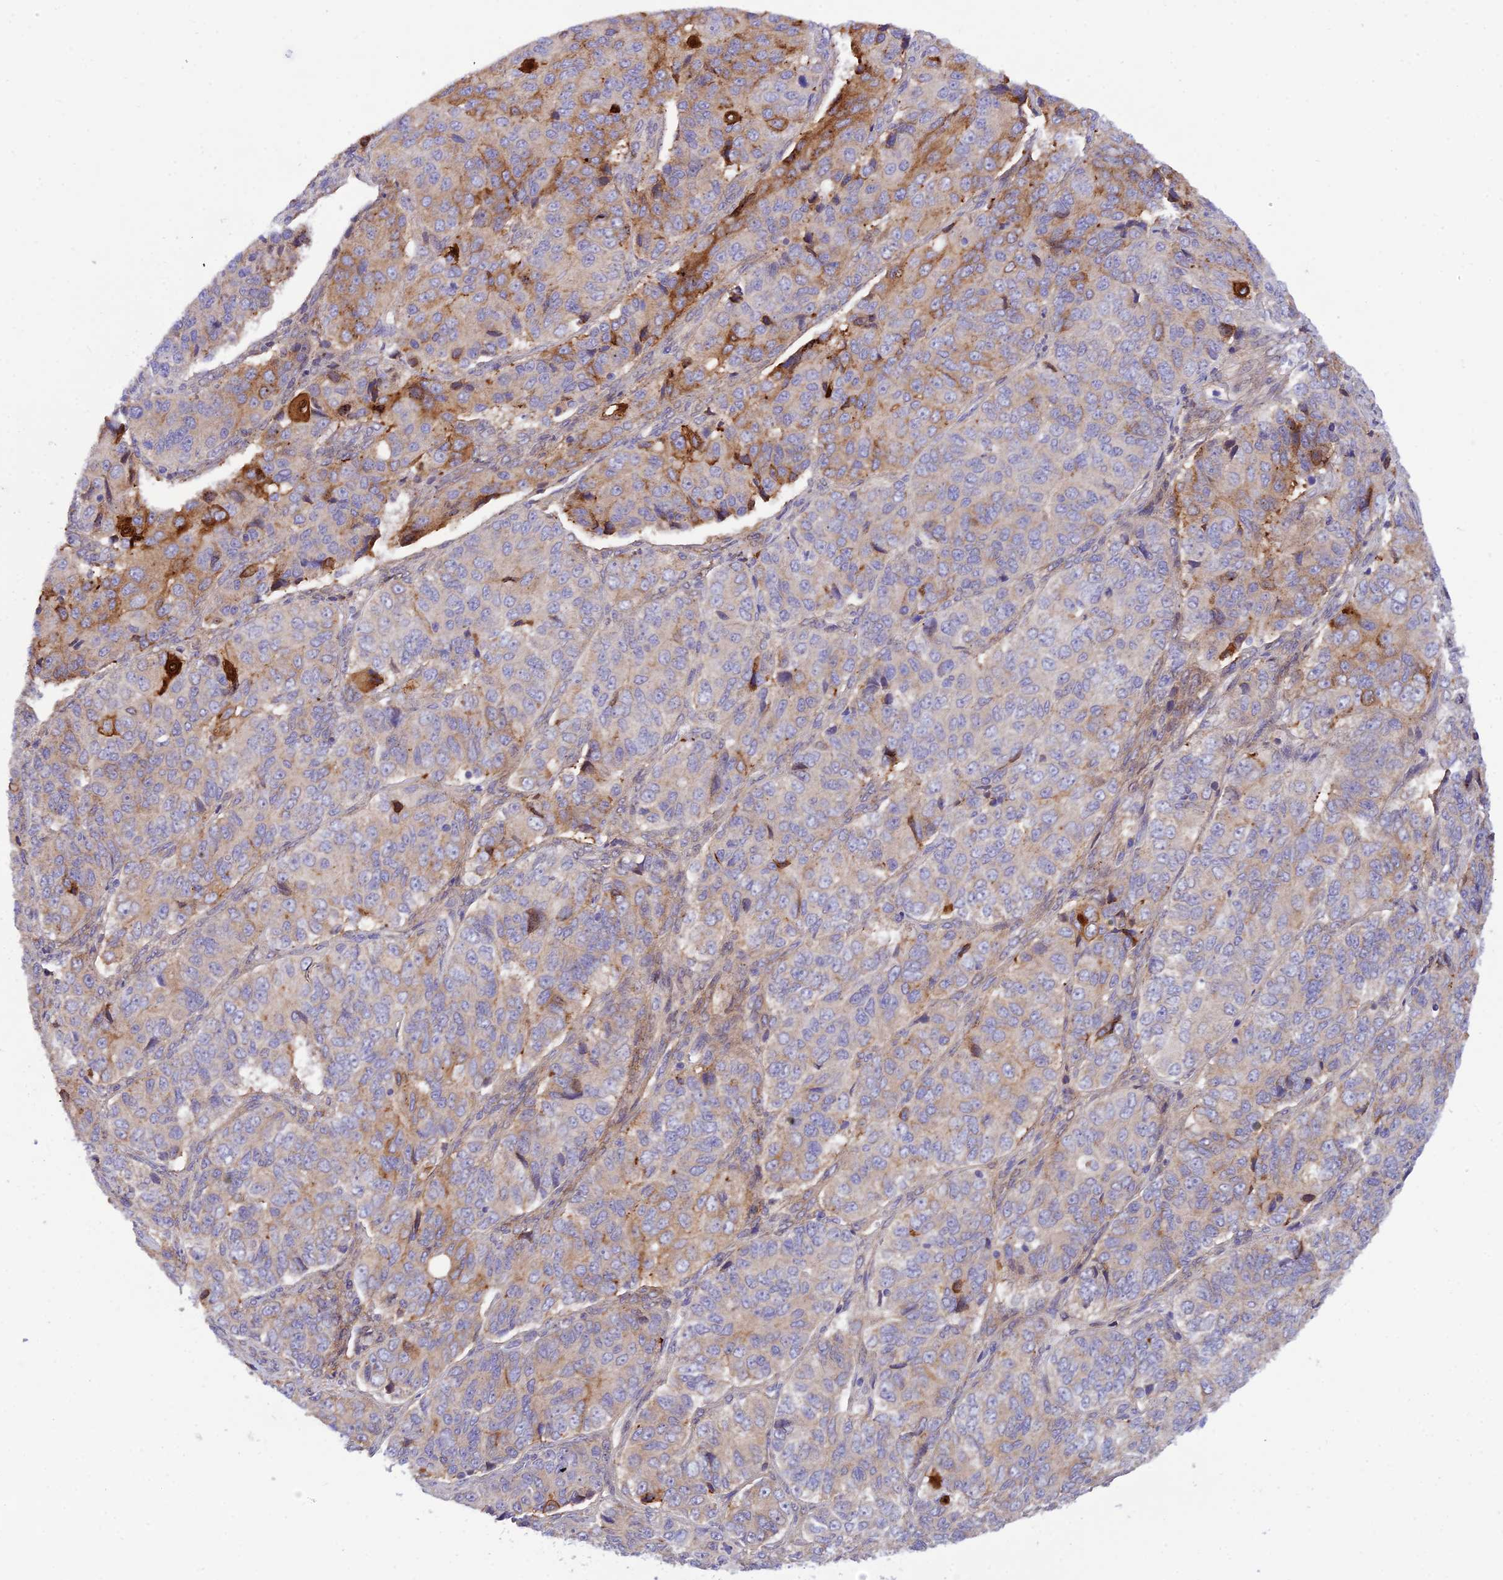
{"staining": {"intensity": "moderate", "quantity": "<25%", "location": "cytoplasmic/membranous"}, "tissue": "ovarian cancer", "cell_type": "Tumor cells", "image_type": "cancer", "snomed": [{"axis": "morphology", "description": "Carcinoma, endometroid"}, {"axis": "topography", "description": "Ovary"}], "caption": "IHC micrograph of ovarian cancer (endometroid carcinoma) stained for a protein (brown), which demonstrates low levels of moderate cytoplasmic/membranous positivity in about <25% of tumor cells.", "gene": "TRIM43B", "patient": {"sex": "female", "age": 51}}